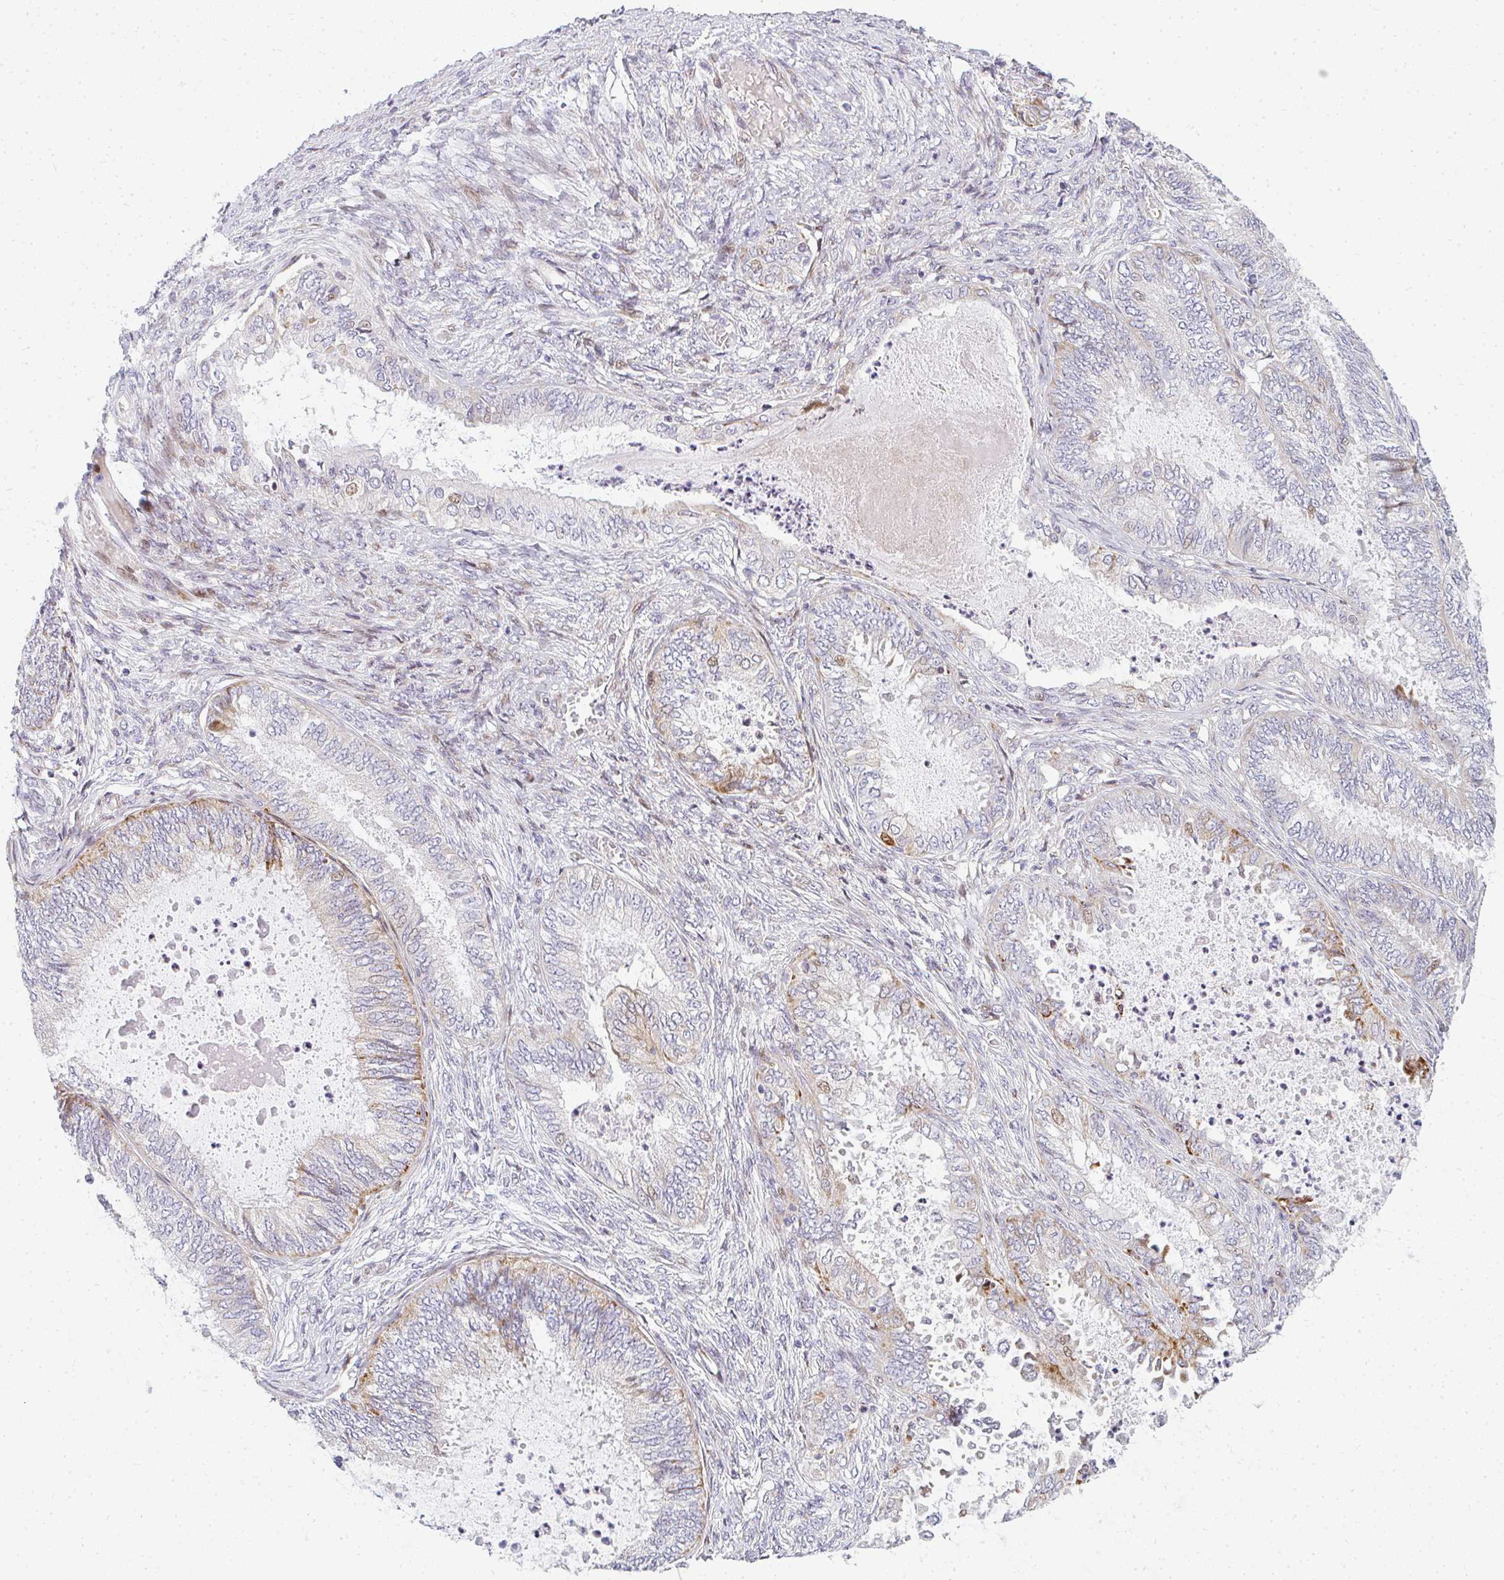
{"staining": {"intensity": "strong", "quantity": "<25%", "location": "cytoplasmic/membranous"}, "tissue": "ovarian cancer", "cell_type": "Tumor cells", "image_type": "cancer", "snomed": [{"axis": "morphology", "description": "Carcinoma, endometroid"}, {"axis": "topography", "description": "Ovary"}], "caption": "Immunohistochemistry (IHC) histopathology image of neoplastic tissue: human ovarian cancer stained using IHC demonstrates medium levels of strong protein expression localized specifically in the cytoplasmic/membranous of tumor cells, appearing as a cytoplasmic/membranous brown color.", "gene": "PLA2G5", "patient": {"sex": "female", "age": 70}}